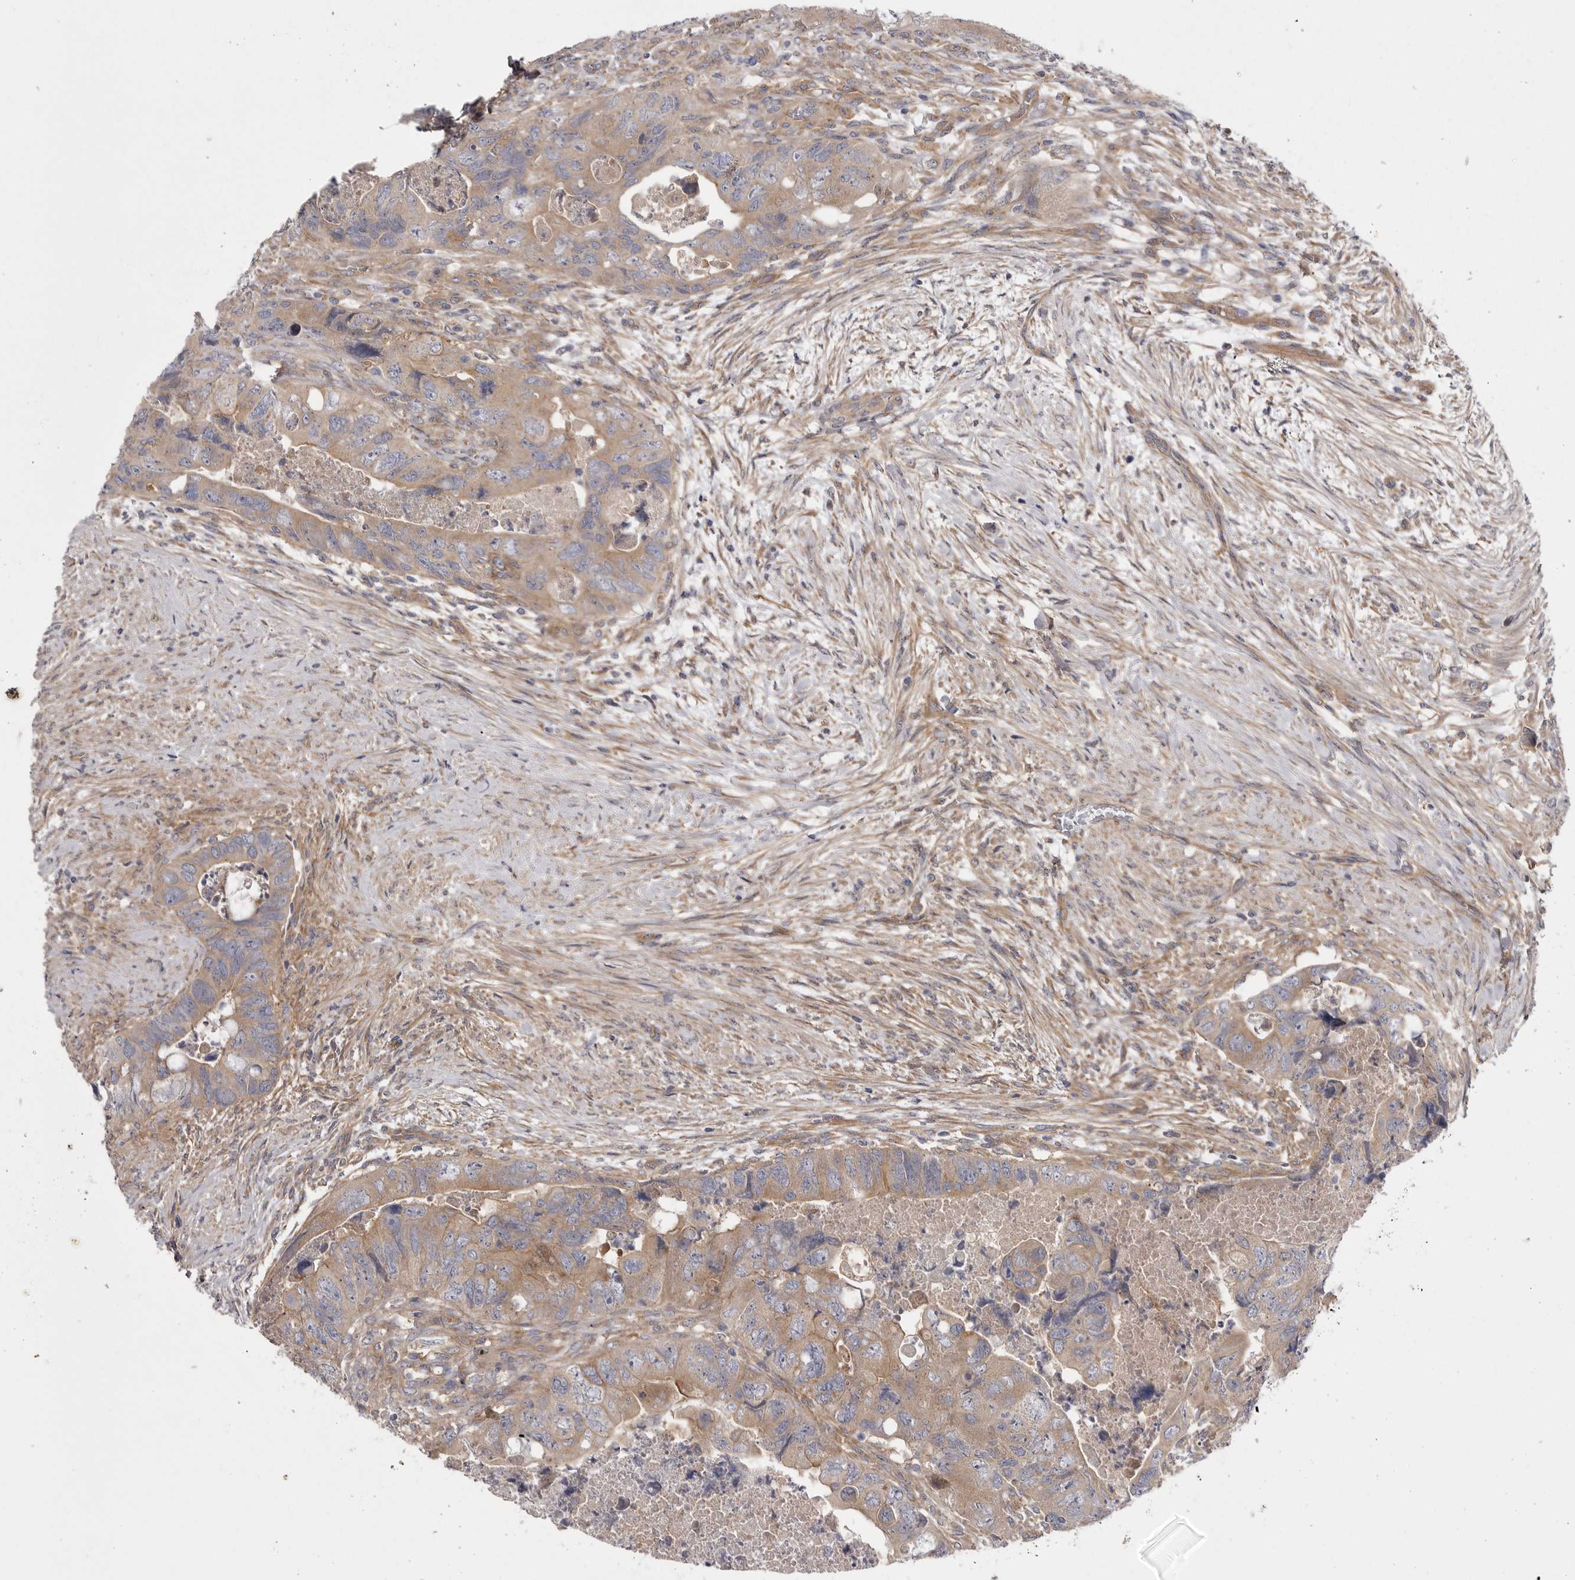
{"staining": {"intensity": "weak", "quantity": "25%-75%", "location": "cytoplasmic/membranous"}, "tissue": "colorectal cancer", "cell_type": "Tumor cells", "image_type": "cancer", "snomed": [{"axis": "morphology", "description": "Adenocarcinoma, NOS"}, {"axis": "topography", "description": "Rectum"}], "caption": "This photomicrograph demonstrates immunohistochemistry staining of human adenocarcinoma (colorectal), with low weak cytoplasmic/membranous positivity in approximately 25%-75% of tumor cells.", "gene": "OSBPL9", "patient": {"sex": "male", "age": 63}}